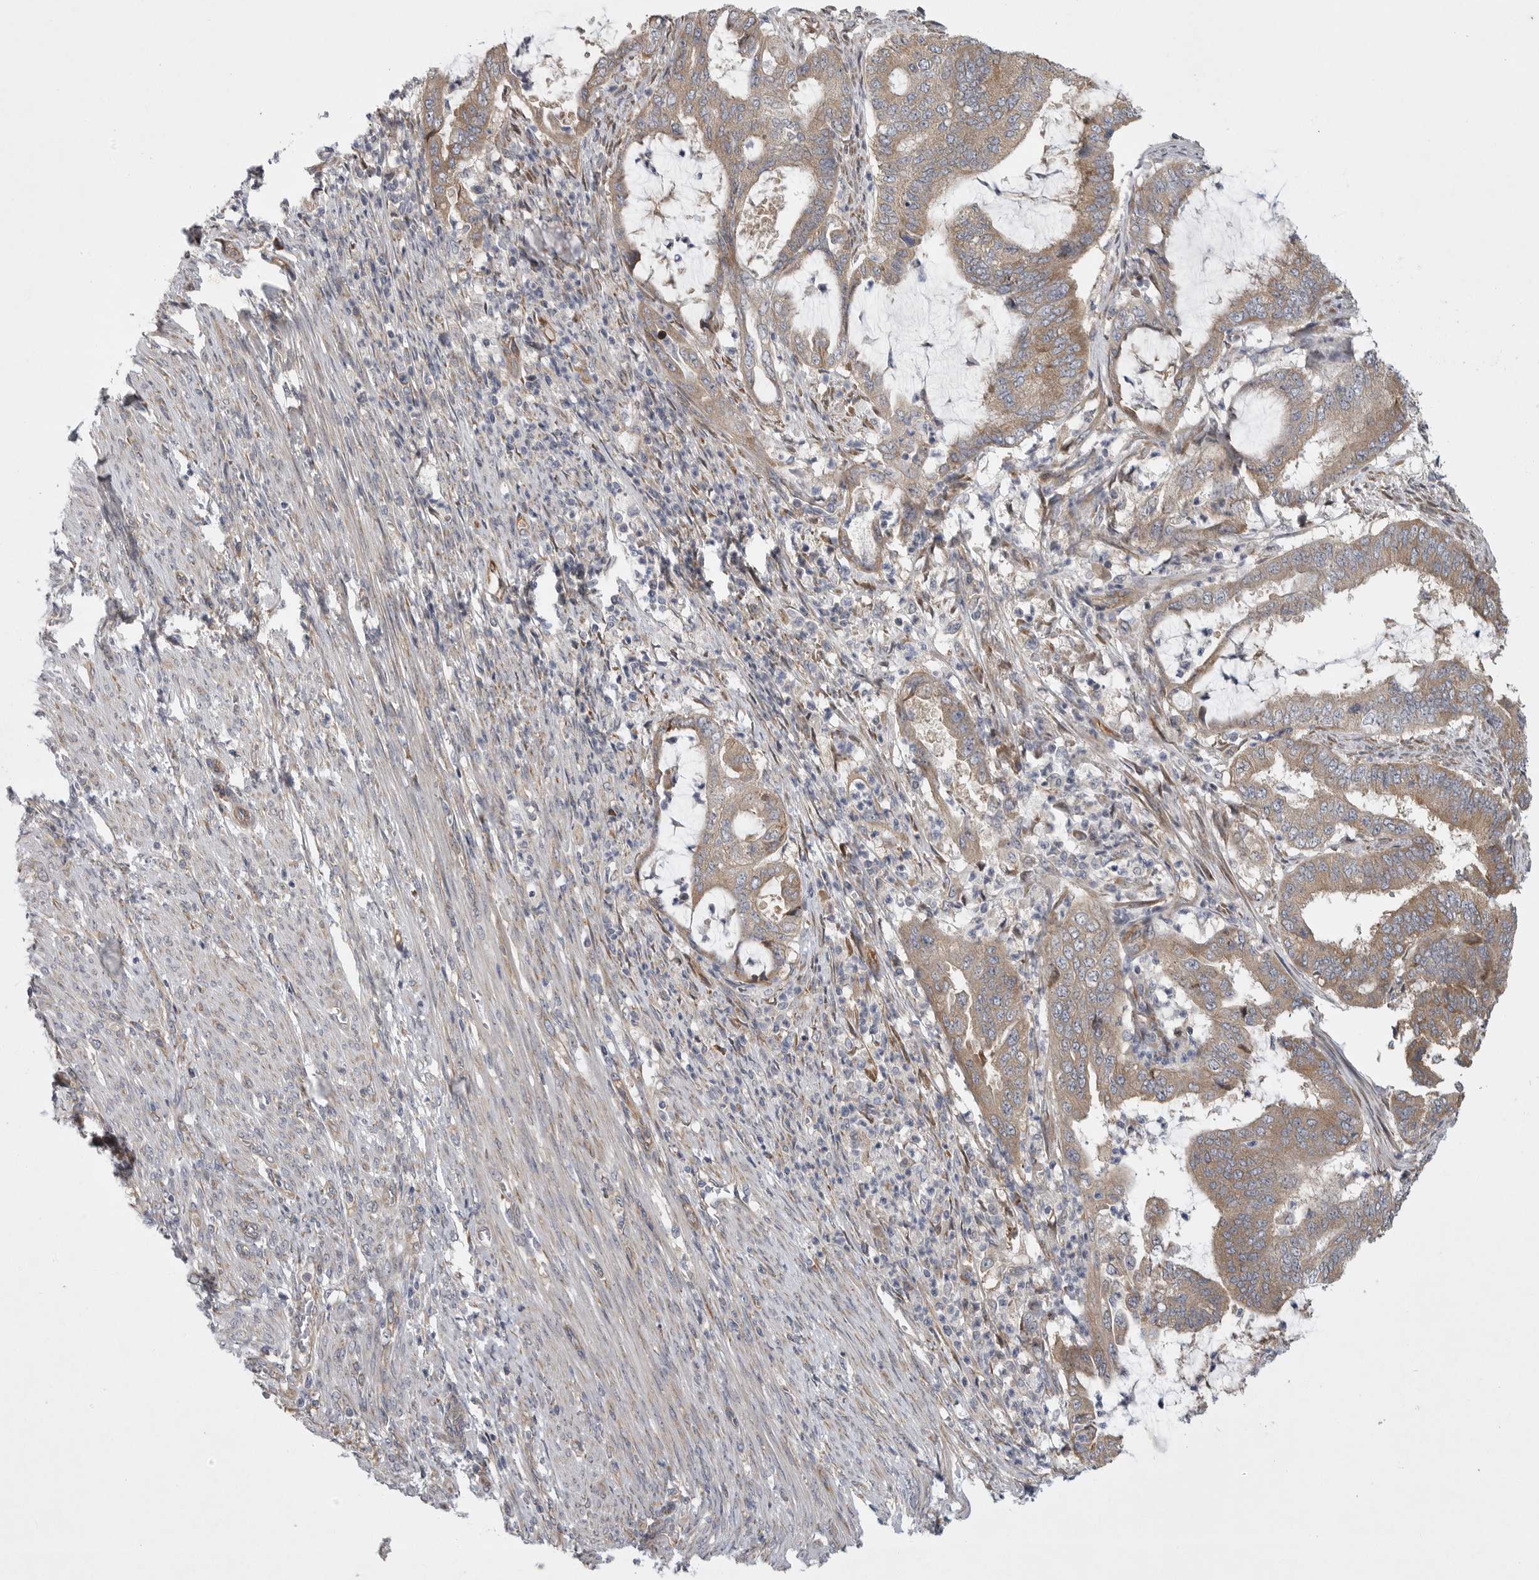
{"staining": {"intensity": "moderate", "quantity": ">75%", "location": "cytoplasmic/membranous"}, "tissue": "endometrial cancer", "cell_type": "Tumor cells", "image_type": "cancer", "snomed": [{"axis": "morphology", "description": "Adenocarcinoma, NOS"}, {"axis": "topography", "description": "Endometrium"}], "caption": "Protein expression analysis of endometrial cancer shows moderate cytoplasmic/membranous staining in about >75% of tumor cells.", "gene": "FBXO43", "patient": {"sex": "female", "age": 51}}